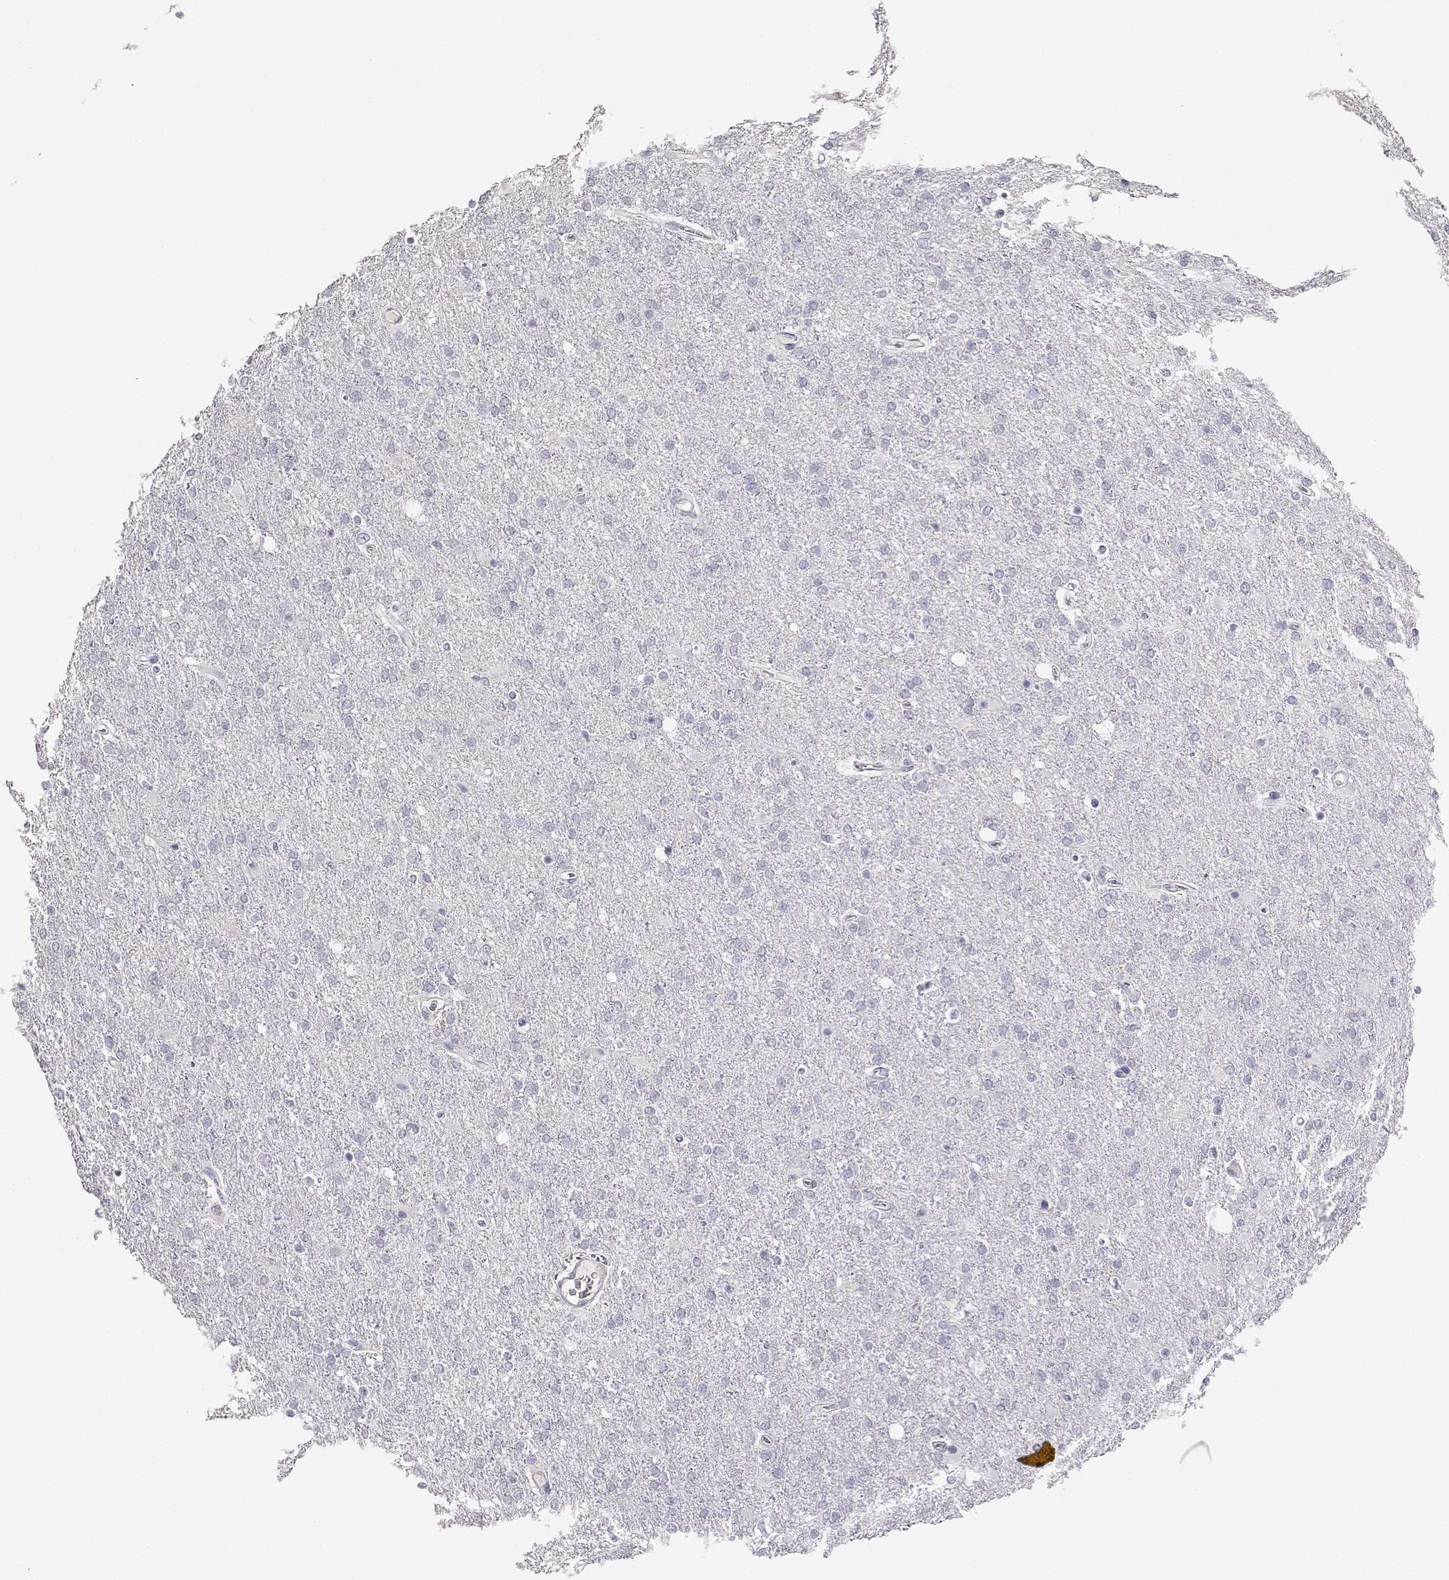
{"staining": {"intensity": "negative", "quantity": "none", "location": "none"}, "tissue": "glioma", "cell_type": "Tumor cells", "image_type": "cancer", "snomed": [{"axis": "morphology", "description": "Glioma, malignant, High grade"}, {"axis": "topography", "description": "Cerebral cortex"}], "caption": "Tumor cells show no significant protein expression in malignant glioma (high-grade). (Brightfield microscopy of DAB immunohistochemistry (IHC) at high magnification).", "gene": "MAGEC1", "patient": {"sex": "male", "age": 70}}